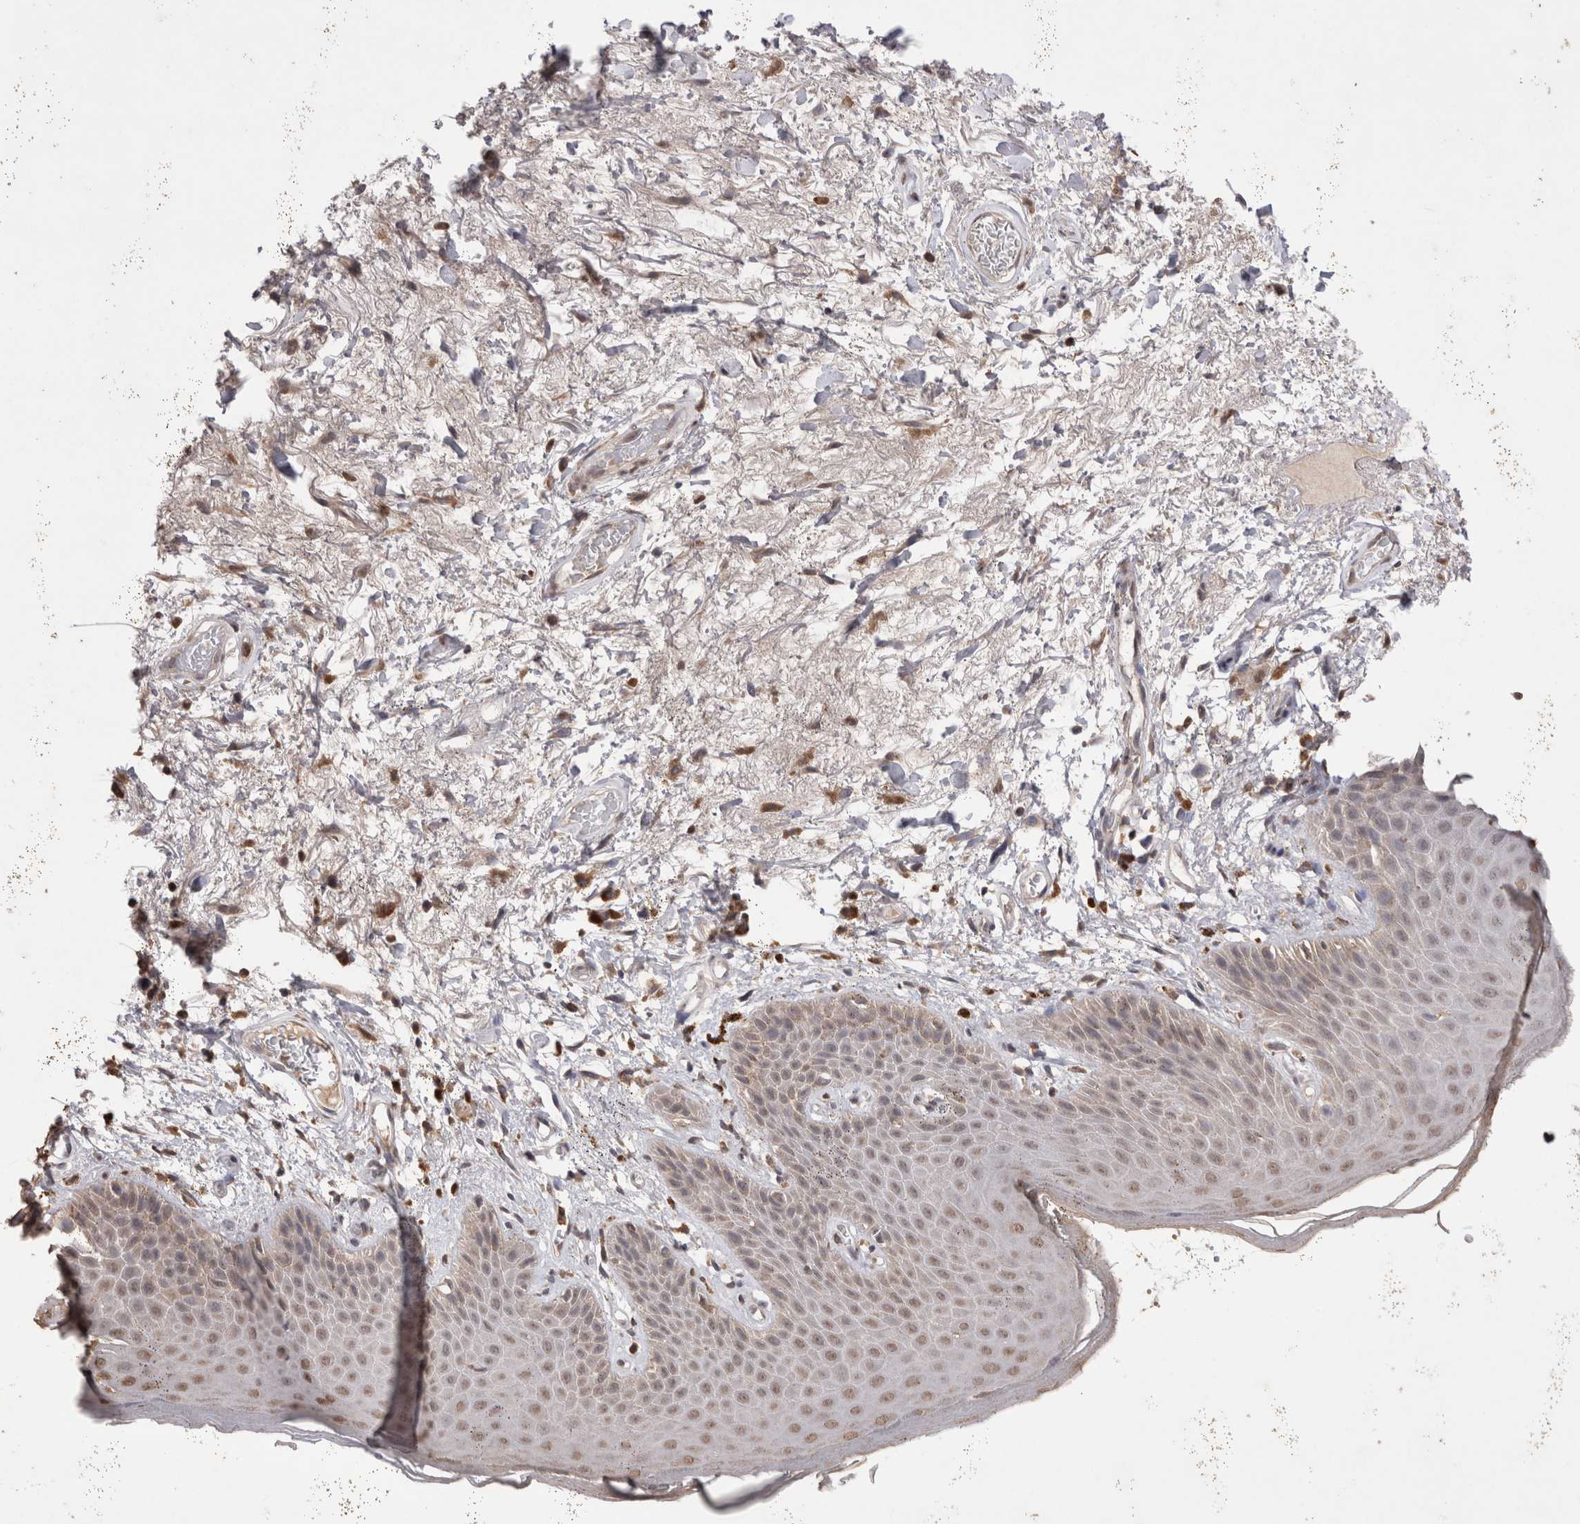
{"staining": {"intensity": "weak", "quantity": "25%-75%", "location": "nuclear"}, "tissue": "skin", "cell_type": "Epidermal cells", "image_type": "normal", "snomed": [{"axis": "morphology", "description": "Normal tissue, NOS"}, {"axis": "topography", "description": "Anal"}], "caption": "Immunohistochemical staining of normal skin demonstrates weak nuclear protein expression in approximately 25%-75% of epidermal cells.", "gene": "GRK5", "patient": {"sex": "male", "age": 74}}